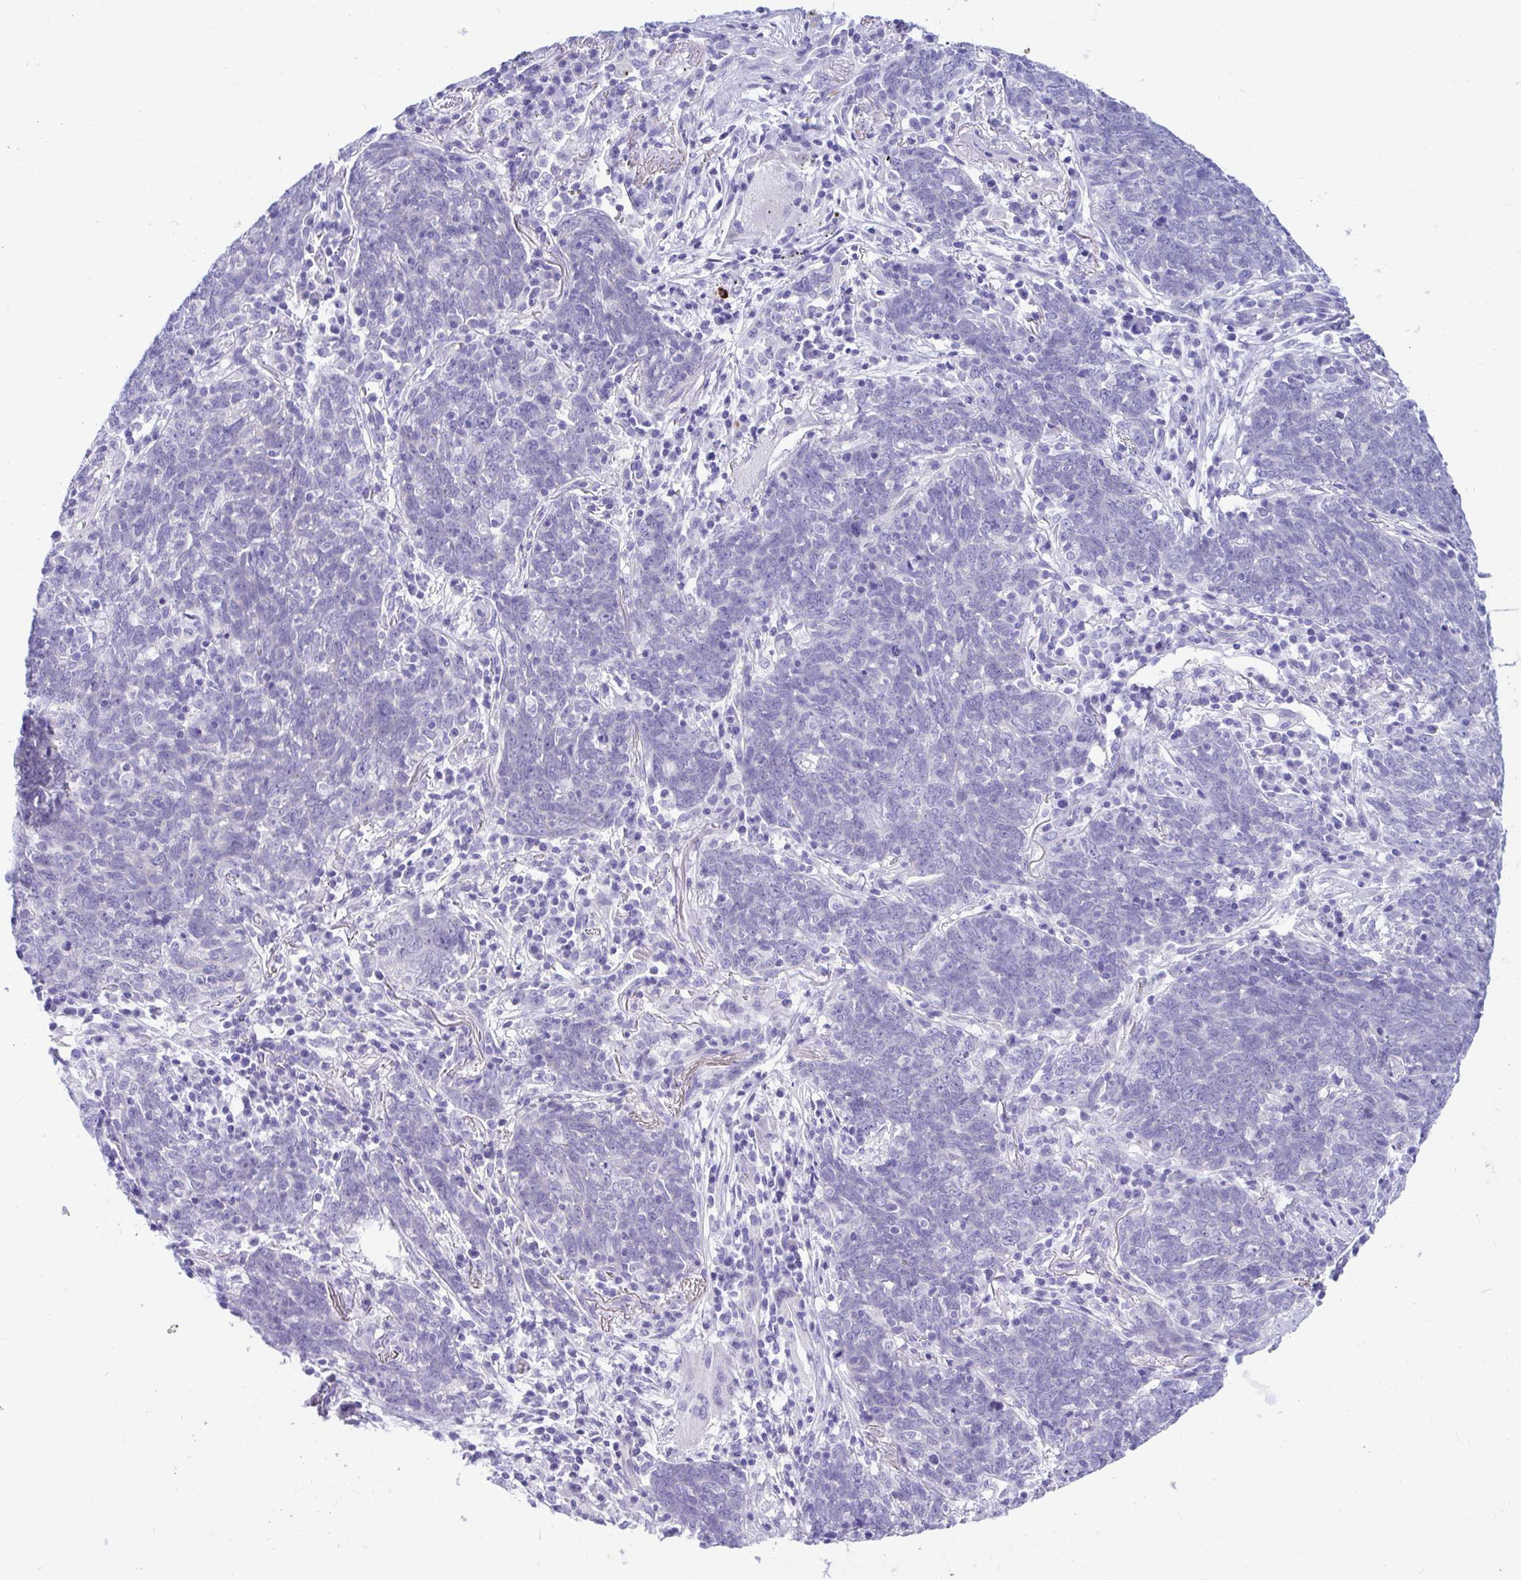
{"staining": {"intensity": "negative", "quantity": "none", "location": "none"}, "tissue": "lung cancer", "cell_type": "Tumor cells", "image_type": "cancer", "snomed": [{"axis": "morphology", "description": "Squamous cell carcinoma, NOS"}, {"axis": "topography", "description": "Lung"}], "caption": "This is an immunohistochemistry (IHC) histopathology image of human lung squamous cell carcinoma. There is no positivity in tumor cells.", "gene": "SHISA8", "patient": {"sex": "female", "age": 72}}